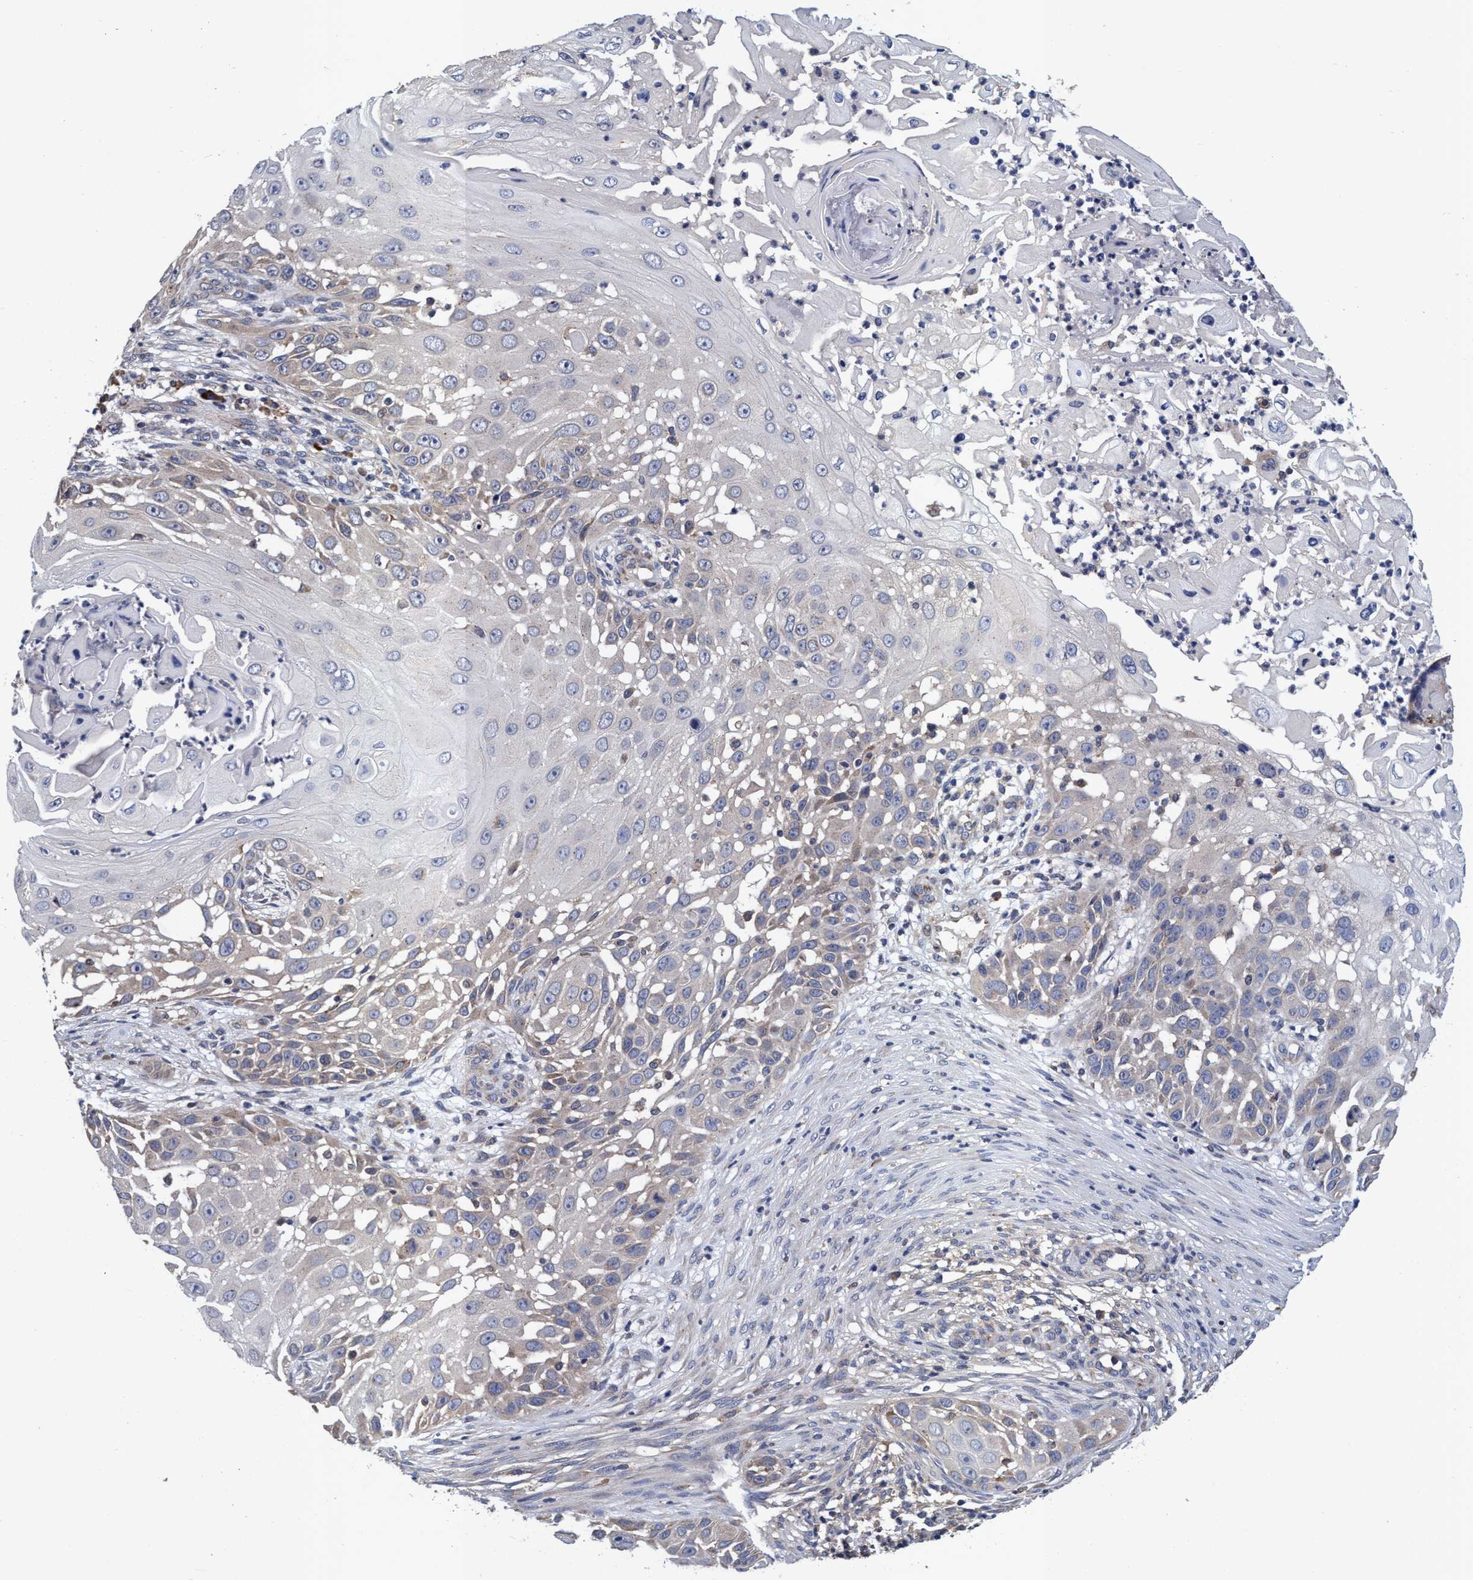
{"staining": {"intensity": "weak", "quantity": "<25%", "location": "cytoplasmic/membranous"}, "tissue": "skin cancer", "cell_type": "Tumor cells", "image_type": "cancer", "snomed": [{"axis": "morphology", "description": "Squamous cell carcinoma, NOS"}, {"axis": "topography", "description": "Skin"}], "caption": "Immunohistochemistry histopathology image of neoplastic tissue: human squamous cell carcinoma (skin) stained with DAB (3,3'-diaminobenzidine) shows no significant protein positivity in tumor cells.", "gene": "CALCOCO2", "patient": {"sex": "female", "age": 44}}